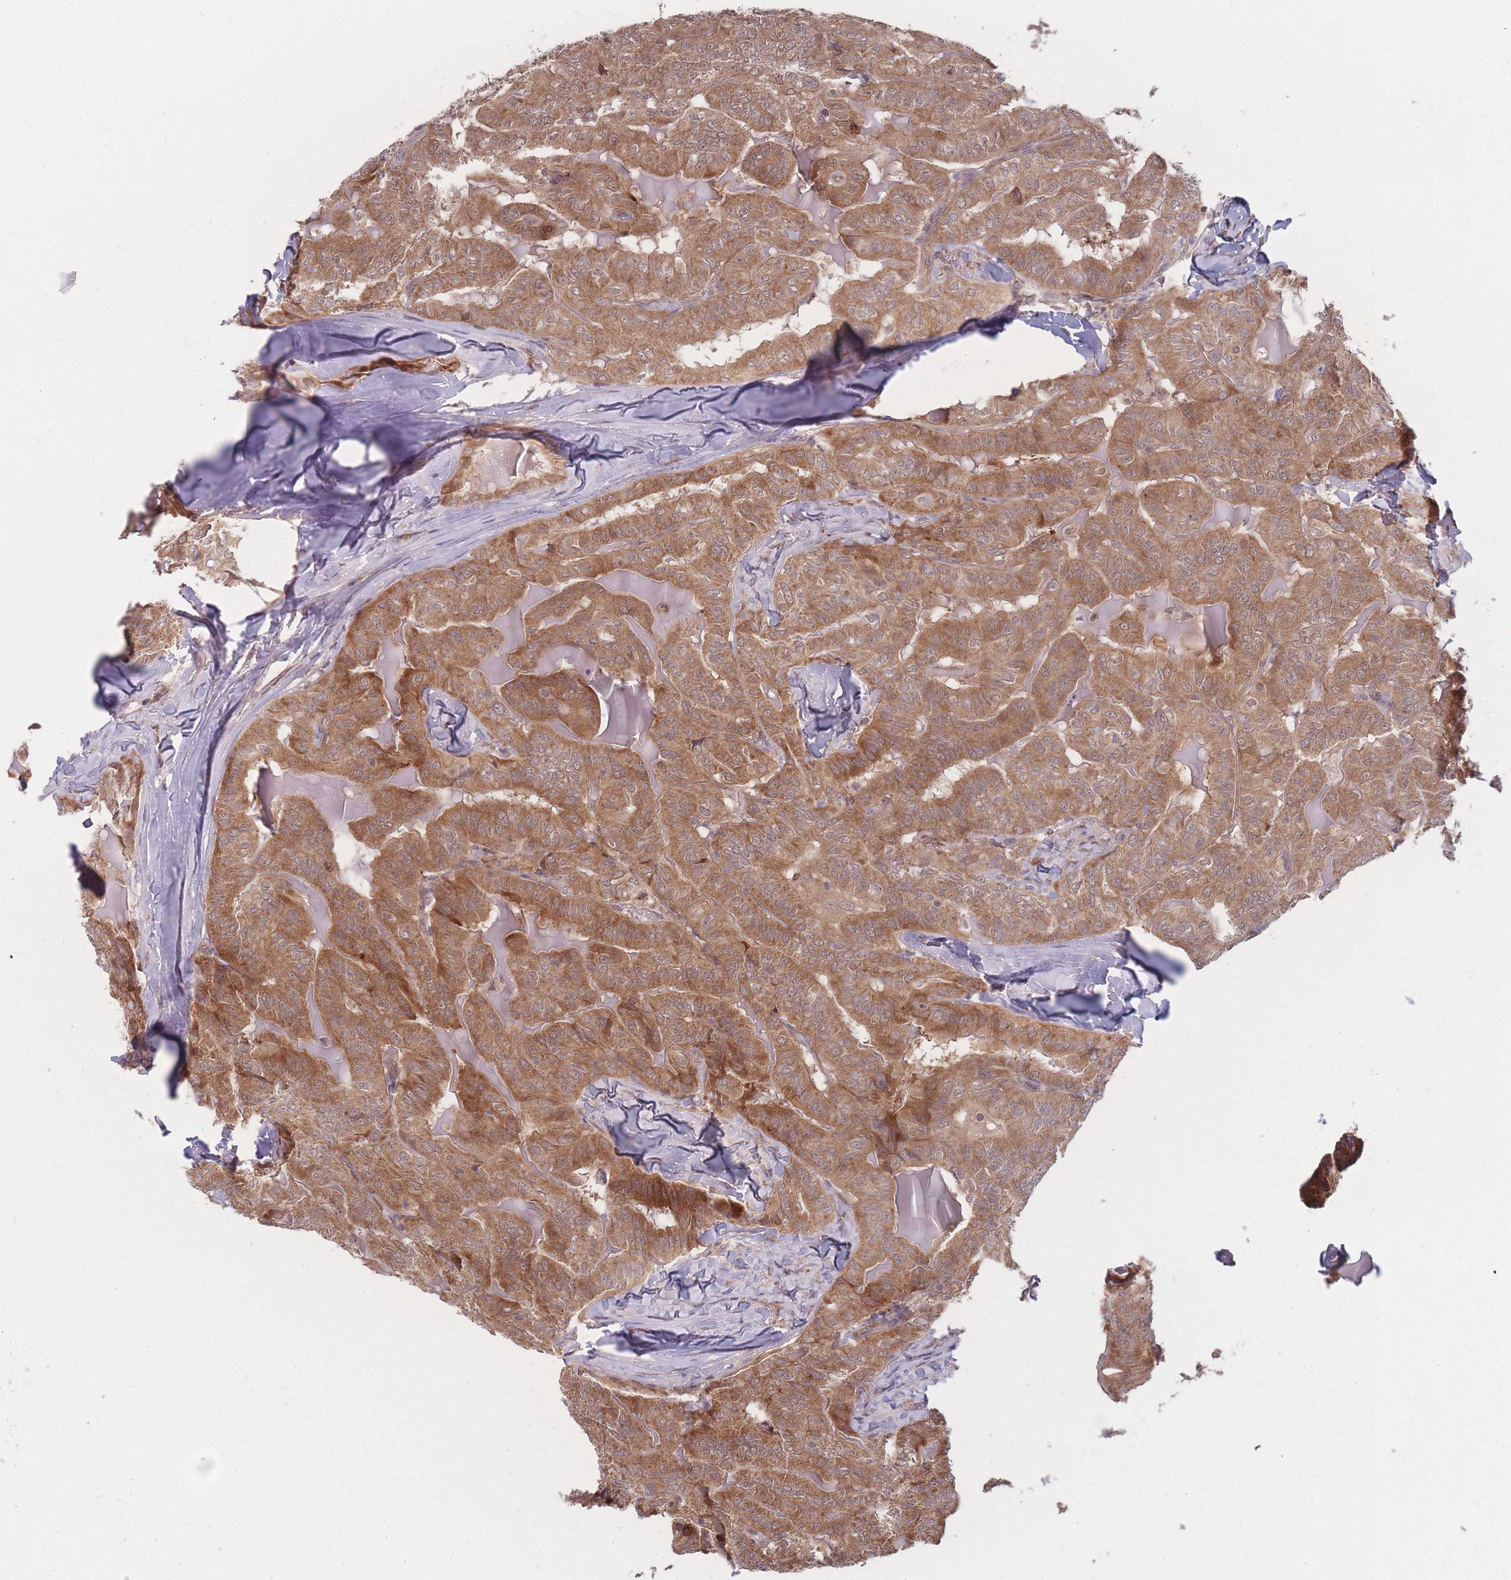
{"staining": {"intensity": "moderate", "quantity": ">75%", "location": "cytoplasmic/membranous"}, "tissue": "thyroid cancer", "cell_type": "Tumor cells", "image_type": "cancer", "snomed": [{"axis": "morphology", "description": "Papillary adenocarcinoma, NOS"}, {"axis": "topography", "description": "Thyroid gland"}], "caption": "A high-resolution photomicrograph shows immunohistochemistry (IHC) staining of thyroid cancer (papillary adenocarcinoma), which reveals moderate cytoplasmic/membranous staining in about >75% of tumor cells.", "gene": "RPS18", "patient": {"sex": "female", "age": 68}}